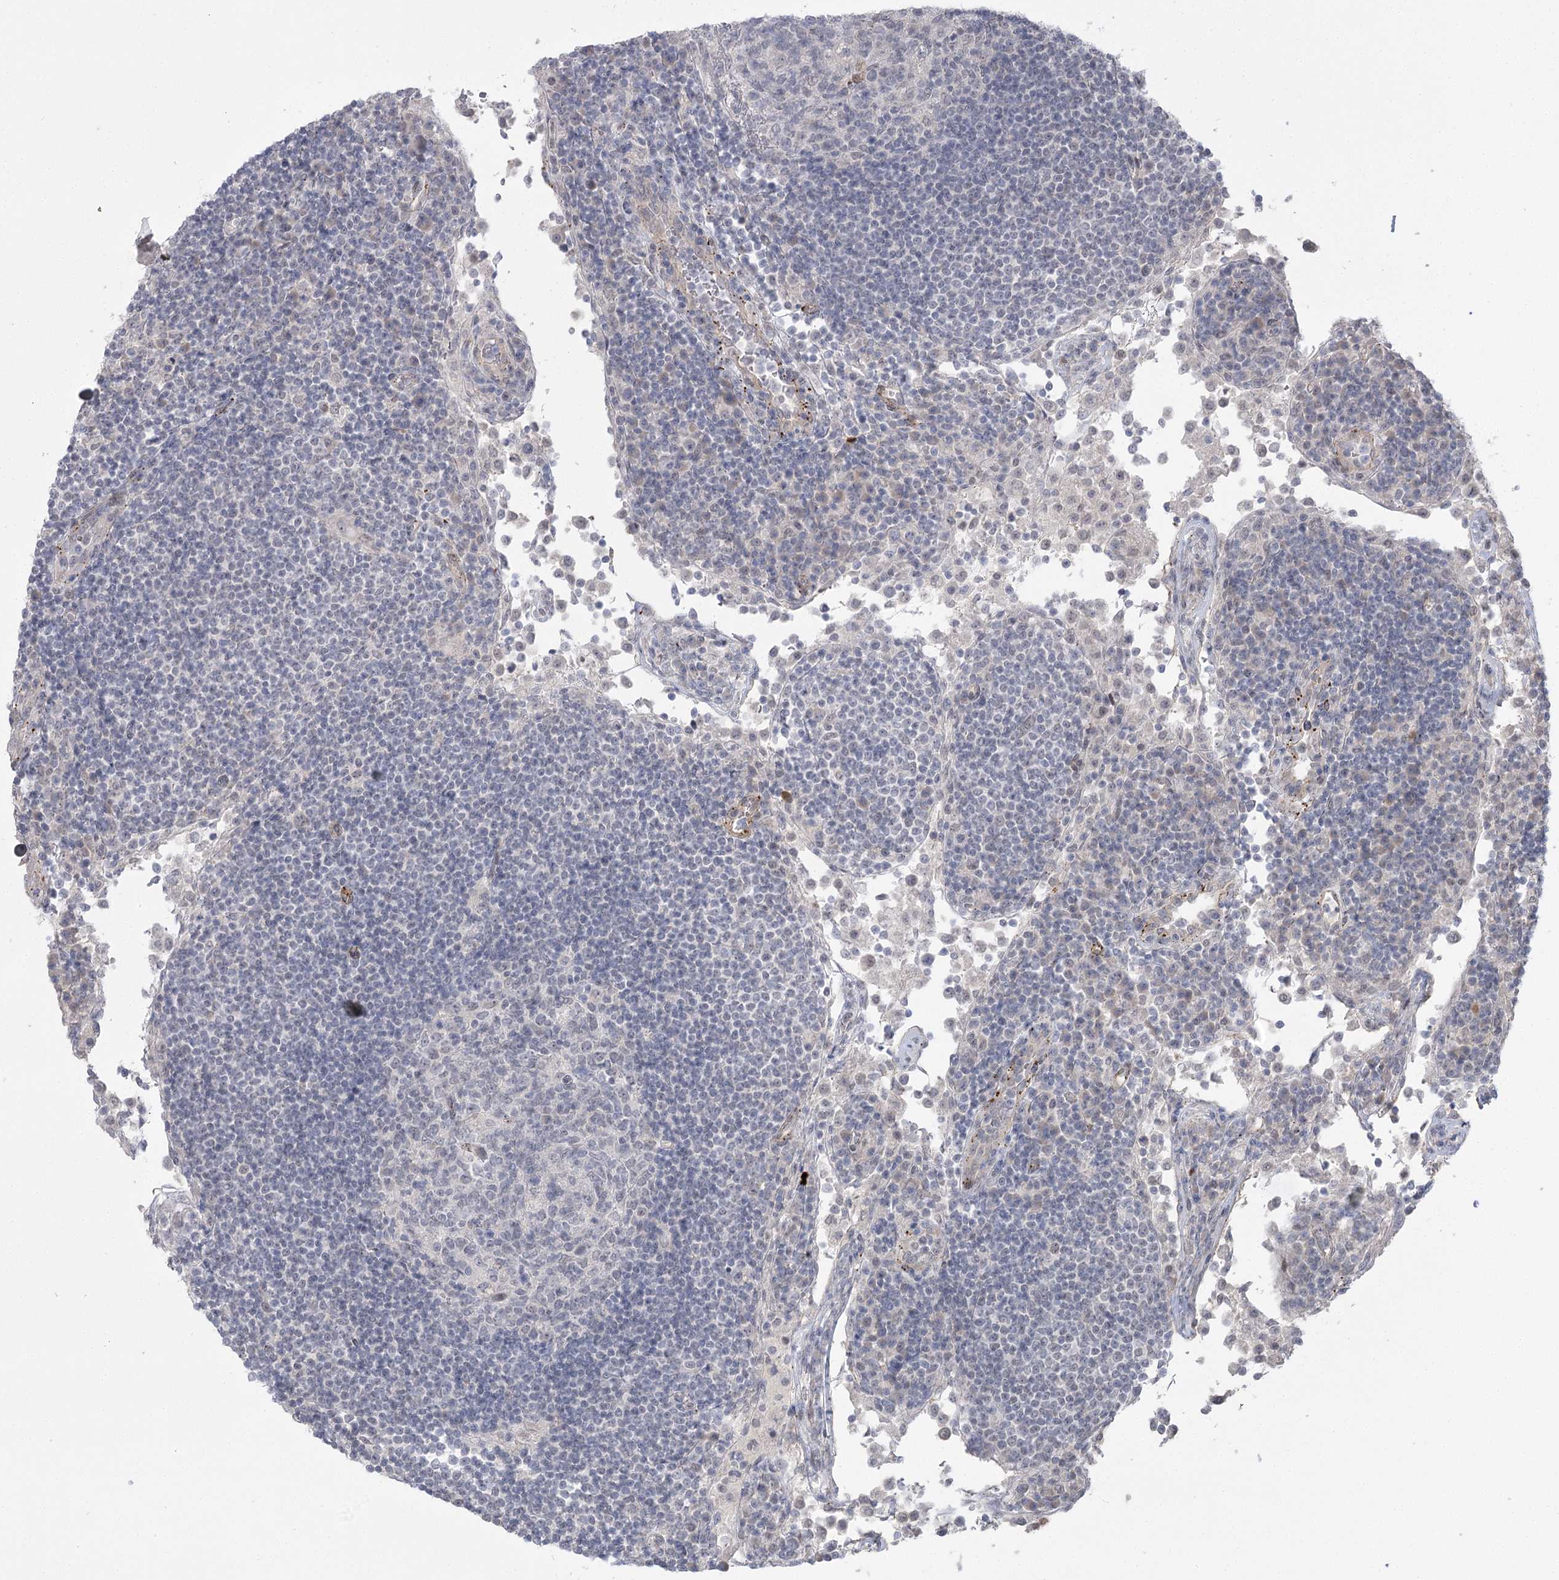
{"staining": {"intensity": "negative", "quantity": "none", "location": "none"}, "tissue": "lymph node", "cell_type": "Germinal center cells", "image_type": "normal", "snomed": [{"axis": "morphology", "description": "Normal tissue, NOS"}, {"axis": "topography", "description": "Lymph node"}], "caption": "Protein analysis of unremarkable lymph node demonstrates no significant positivity in germinal center cells.", "gene": "AMTN", "patient": {"sex": "female", "age": 53}}